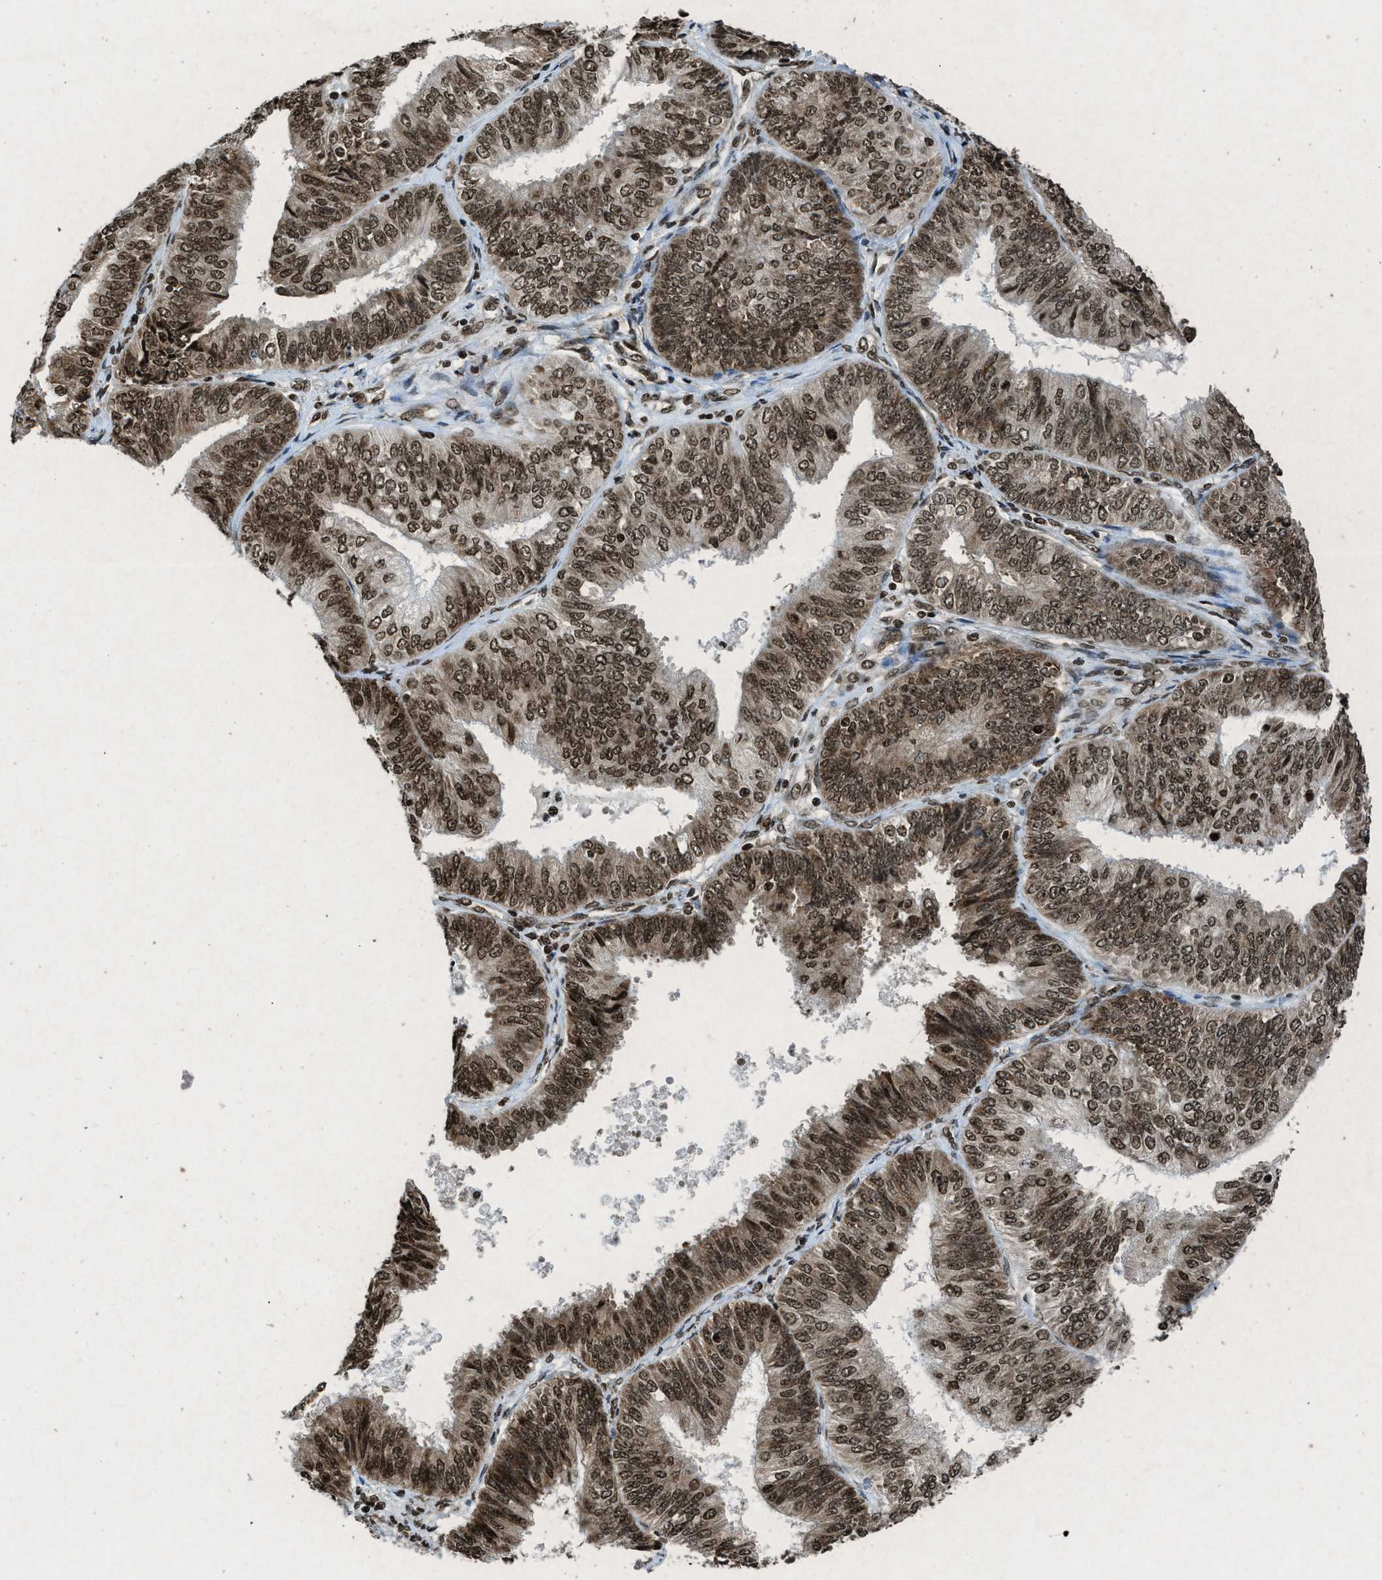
{"staining": {"intensity": "moderate", "quantity": ">75%", "location": "nuclear"}, "tissue": "endometrial cancer", "cell_type": "Tumor cells", "image_type": "cancer", "snomed": [{"axis": "morphology", "description": "Adenocarcinoma, NOS"}, {"axis": "topography", "description": "Endometrium"}], "caption": "This histopathology image displays endometrial cancer (adenocarcinoma) stained with IHC to label a protein in brown. The nuclear of tumor cells show moderate positivity for the protein. Nuclei are counter-stained blue.", "gene": "NXF1", "patient": {"sex": "female", "age": 58}}